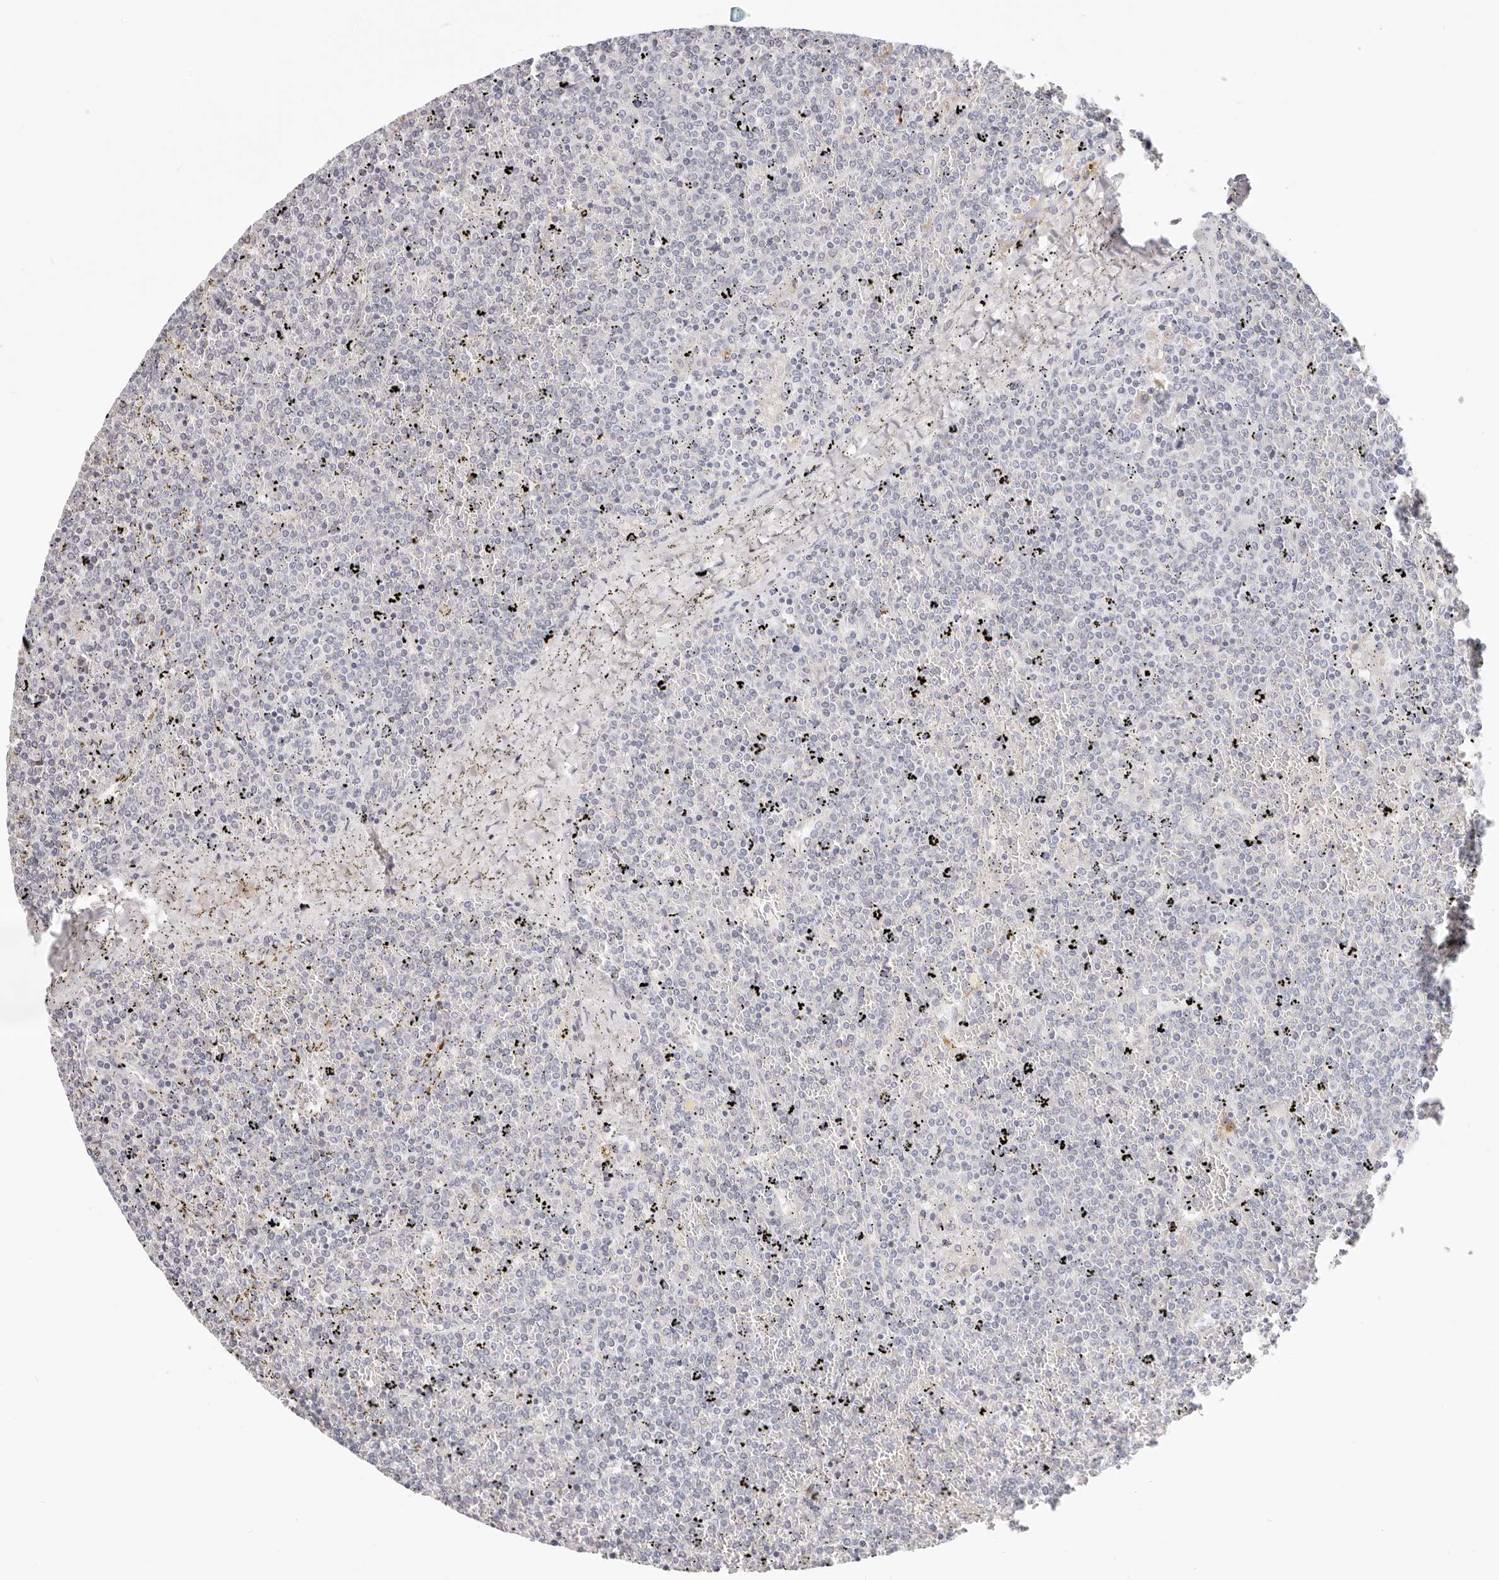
{"staining": {"intensity": "negative", "quantity": "none", "location": "none"}, "tissue": "lymphoma", "cell_type": "Tumor cells", "image_type": "cancer", "snomed": [{"axis": "morphology", "description": "Malignant lymphoma, non-Hodgkin's type, Low grade"}, {"axis": "topography", "description": "Spleen"}], "caption": "A histopathology image of human low-grade malignant lymphoma, non-Hodgkin's type is negative for staining in tumor cells. Brightfield microscopy of immunohistochemistry stained with DAB (brown) and hematoxylin (blue), captured at high magnification.", "gene": "STKLD1", "patient": {"sex": "female", "age": 19}}